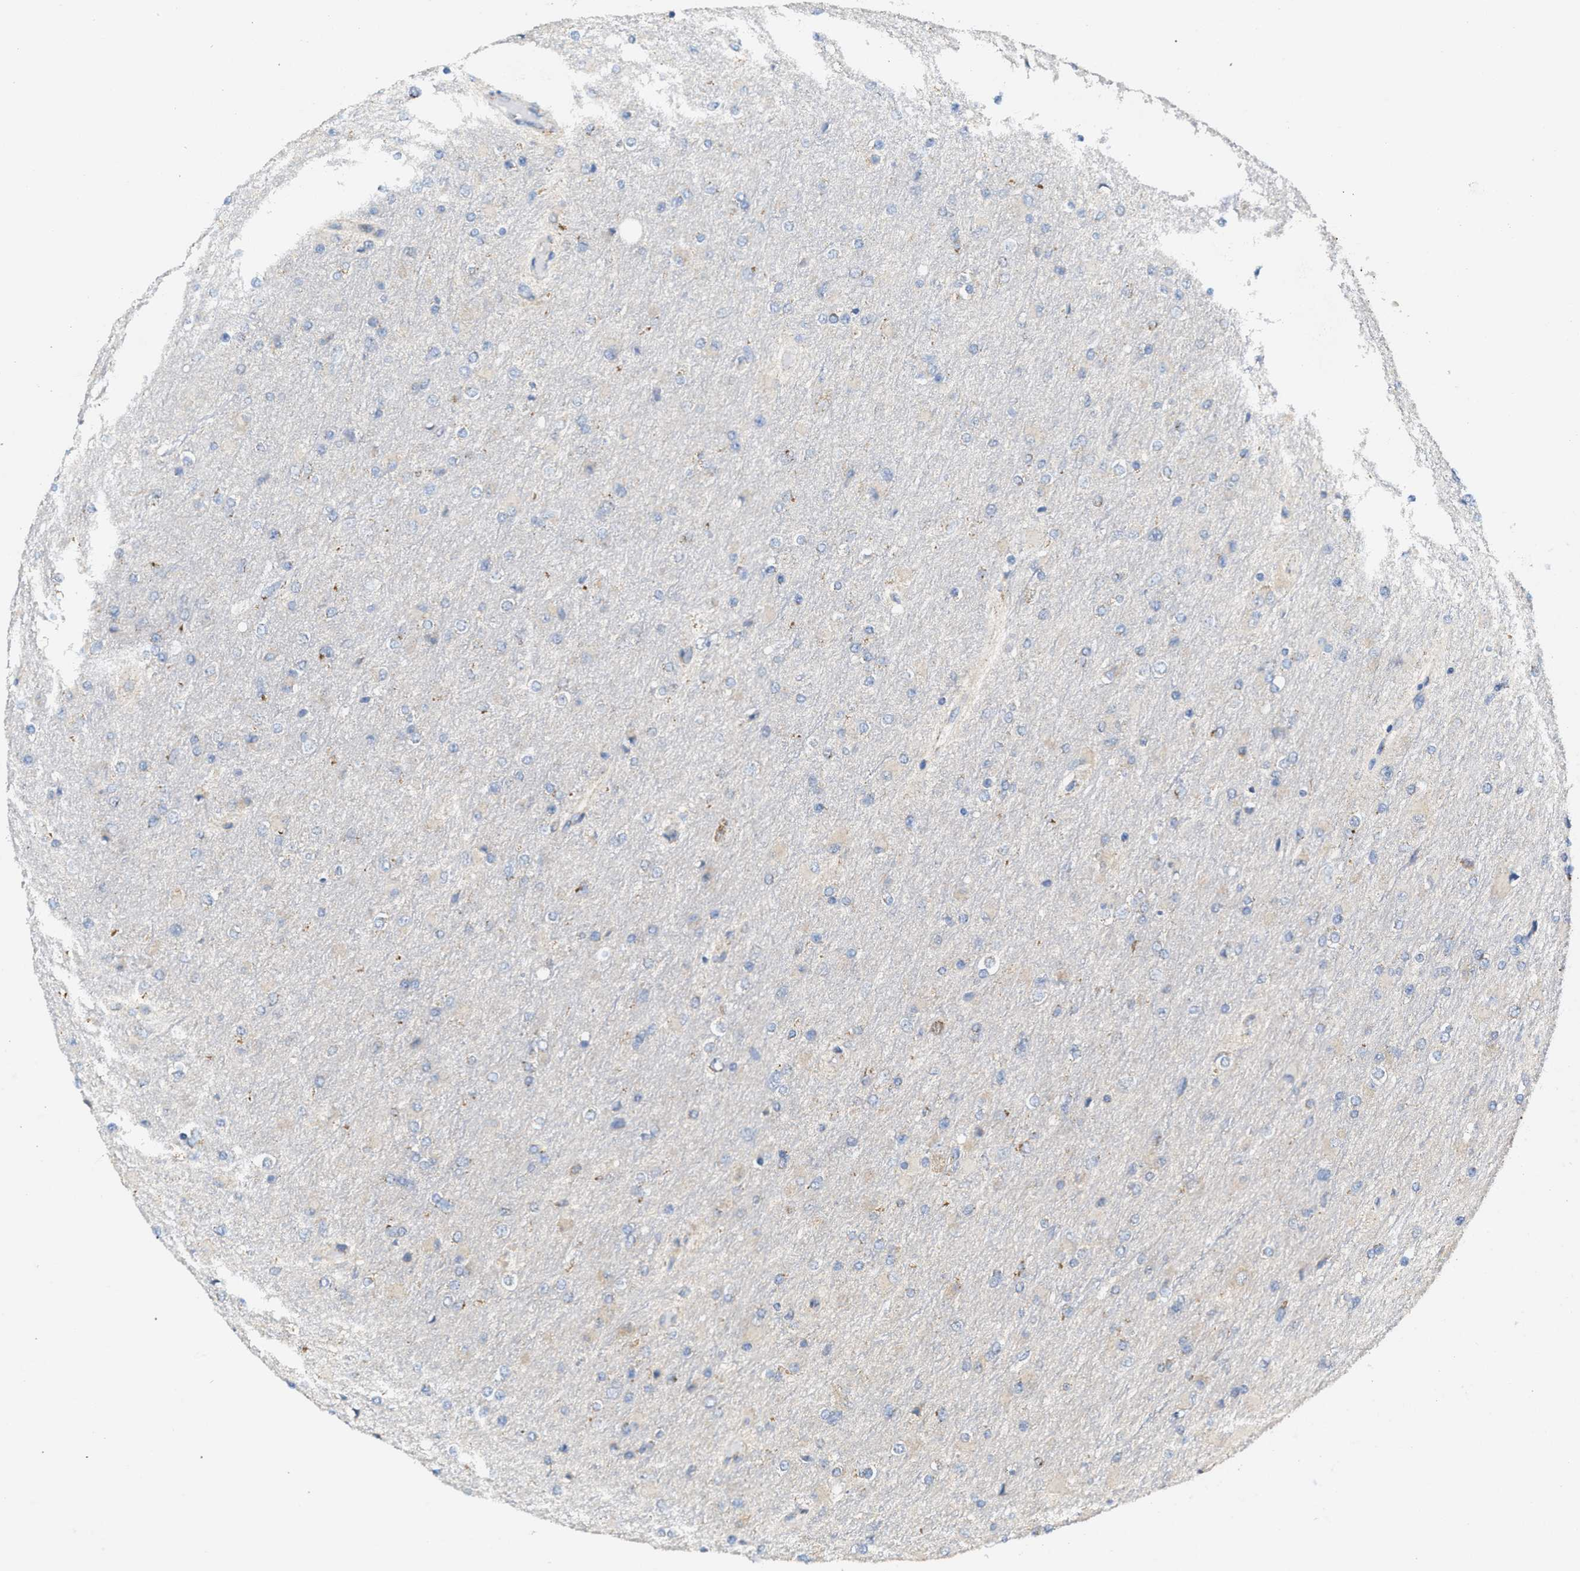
{"staining": {"intensity": "negative", "quantity": "none", "location": "none"}, "tissue": "glioma", "cell_type": "Tumor cells", "image_type": "cancer", "snomed": [{"axis": "morphology", "description": "Glioma, malignant, High grade"}, {"axis": "topography", "description": "Cerebral cortex"}], "caption": "Protein analysis of malignant glioma (high-grade) exhibits no significant staining in tumor cells. (DAB immunohistochemistry visualized using brightfield microscopy, high magnification).", "gene": "TACO1", "patient": {"sex": "female", "age": 36}}